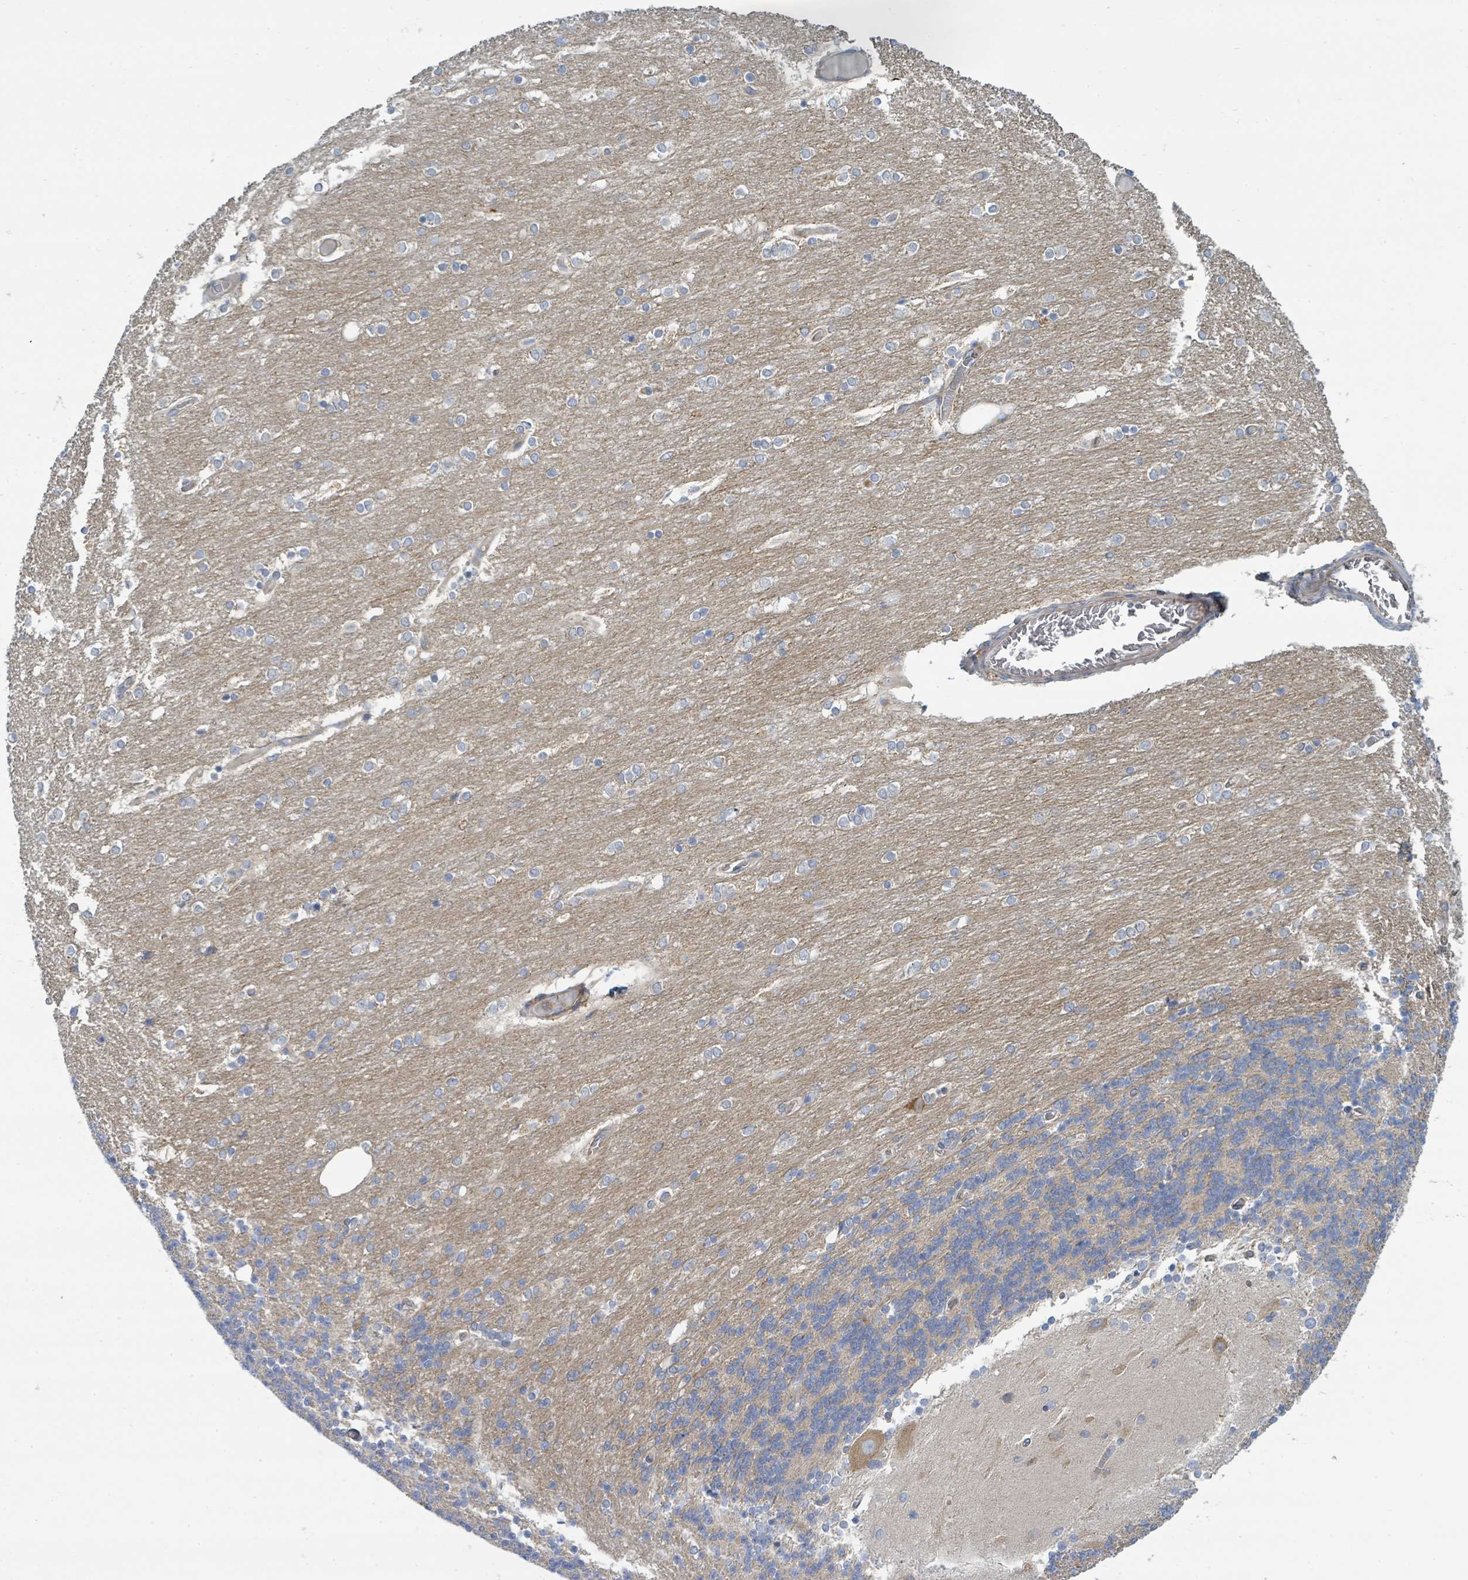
{"staining": {"intensity": "negative", "quantity": "none", "location": "none"}, "tissue": "cerebellum", "cell_type": "Cells in granular layer", "image_type": "normal", "snomed": [{"axis": "morphology", "description": "Normal tissue, NOS"}, {"axis": "topography", "description": "Cerebellum"}], "caption": "This micrograph is of normal cerebellum stained with IHC to label a protein in brown with the nuclei are counter-stained blue. There is no expression in cells in granular layer. (DAB (3,3'-diaminobenzidine) IHC with hematoxylin counter stain).", "gene": "BOLA2B", "patient": {"sex": "female", "age": 54}}